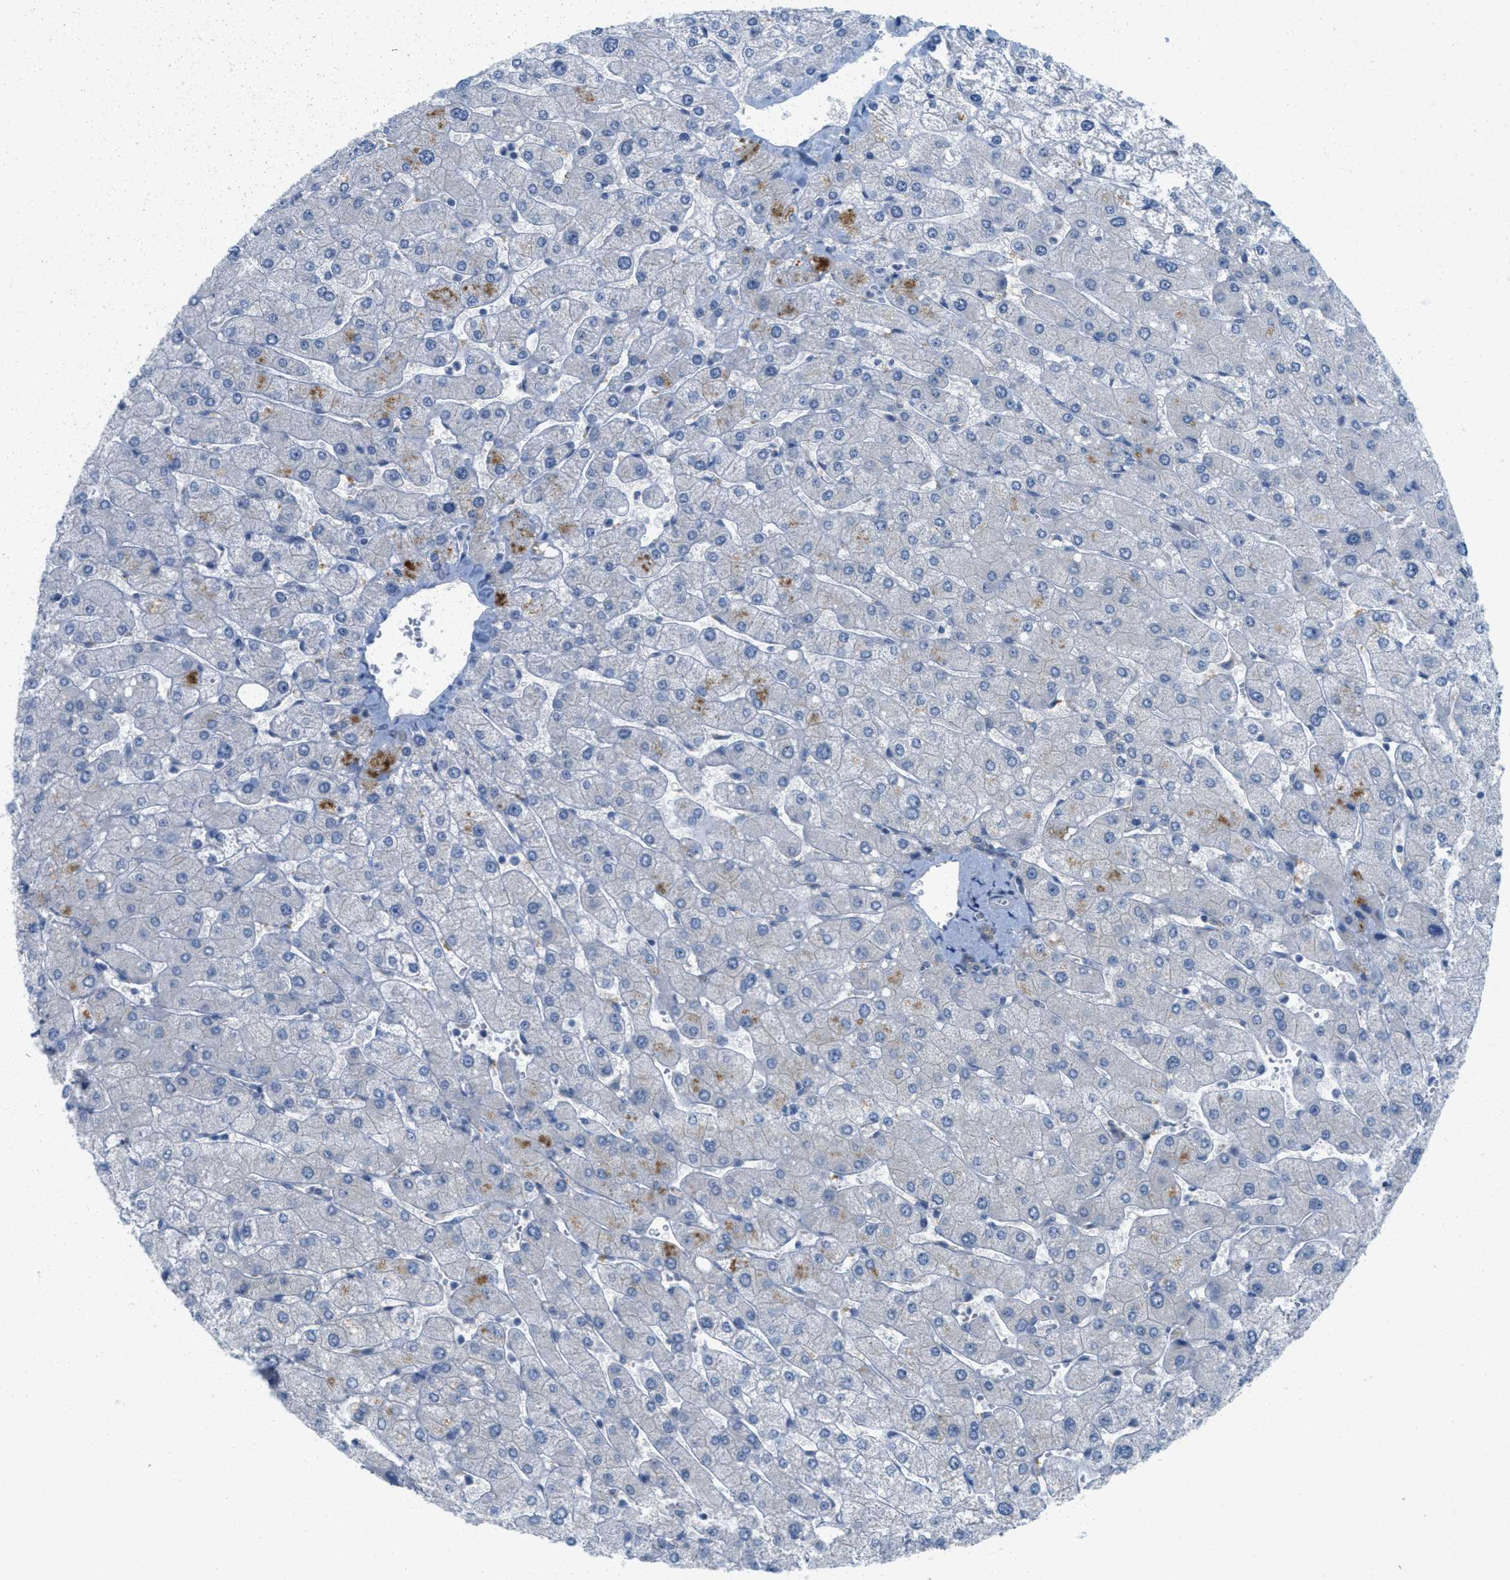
{"staining": {"intensity": "negative", "quantity": "none", "location": "none"}, "tissue": "liver", "cell_type": "Cholangiocytes", "image_type": "normal", "snomed": [{"axis": "morphology", "description": "Normal tissue, NOS"}, {"axis": "topography", "description": "Liver"}], "caption": "This histopathology image is of normal liver stained with IHC to label a protein in brown with the nuclei are counter-stained blue. There is no expression in cholangiocytes. Brightfield microscopy of immunohistochemistry (IHC) stained with DAB (3,3'-diaminobenzidine) (brown) and hematoxylin (blue), captured at high magnification.", "gene": "ZFYVE9", "patient": {"sex": "male", "age": 55}}